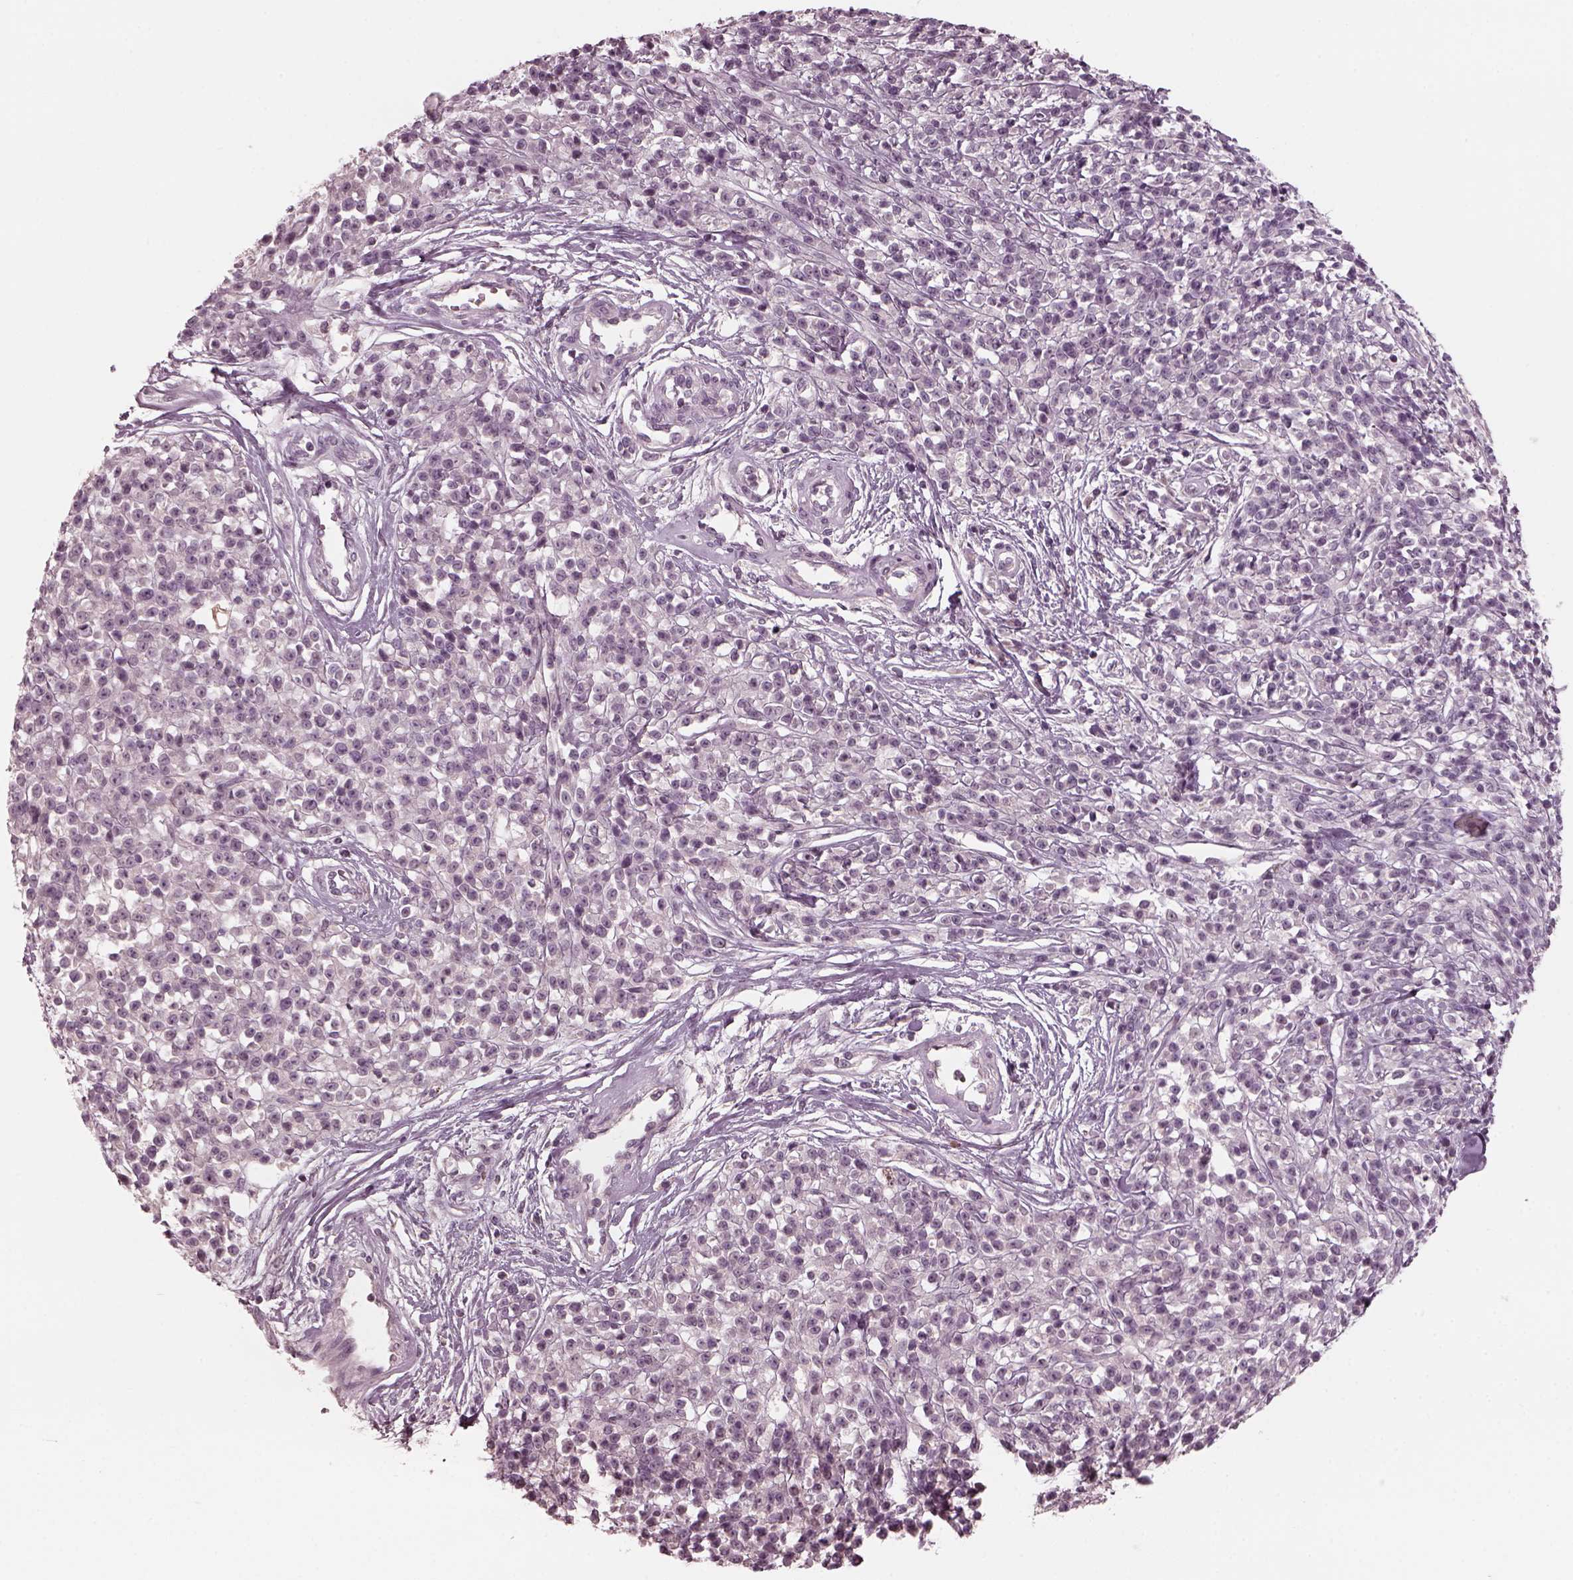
{"staining": {"intensity": "negative", "quantity": "none", "location": "none"}, "tissue": "melanoma", "cell_type": "Tumor cells", "image_type": "cancer", "snomed": [{"axis": "morphology", "description": "Malignant melanoma, NOS"}, {"axis": "topography", "description": "Skin"}, {"axis": "topography", "description": "Skin of trunk"}], "caption": "A high-resolution image shows IHC staining of malignant melanoma, which reveals no significant positivity in tumor cells.", "gene": "CHIT1", "patient": {"sex": "male", "age": 74}}